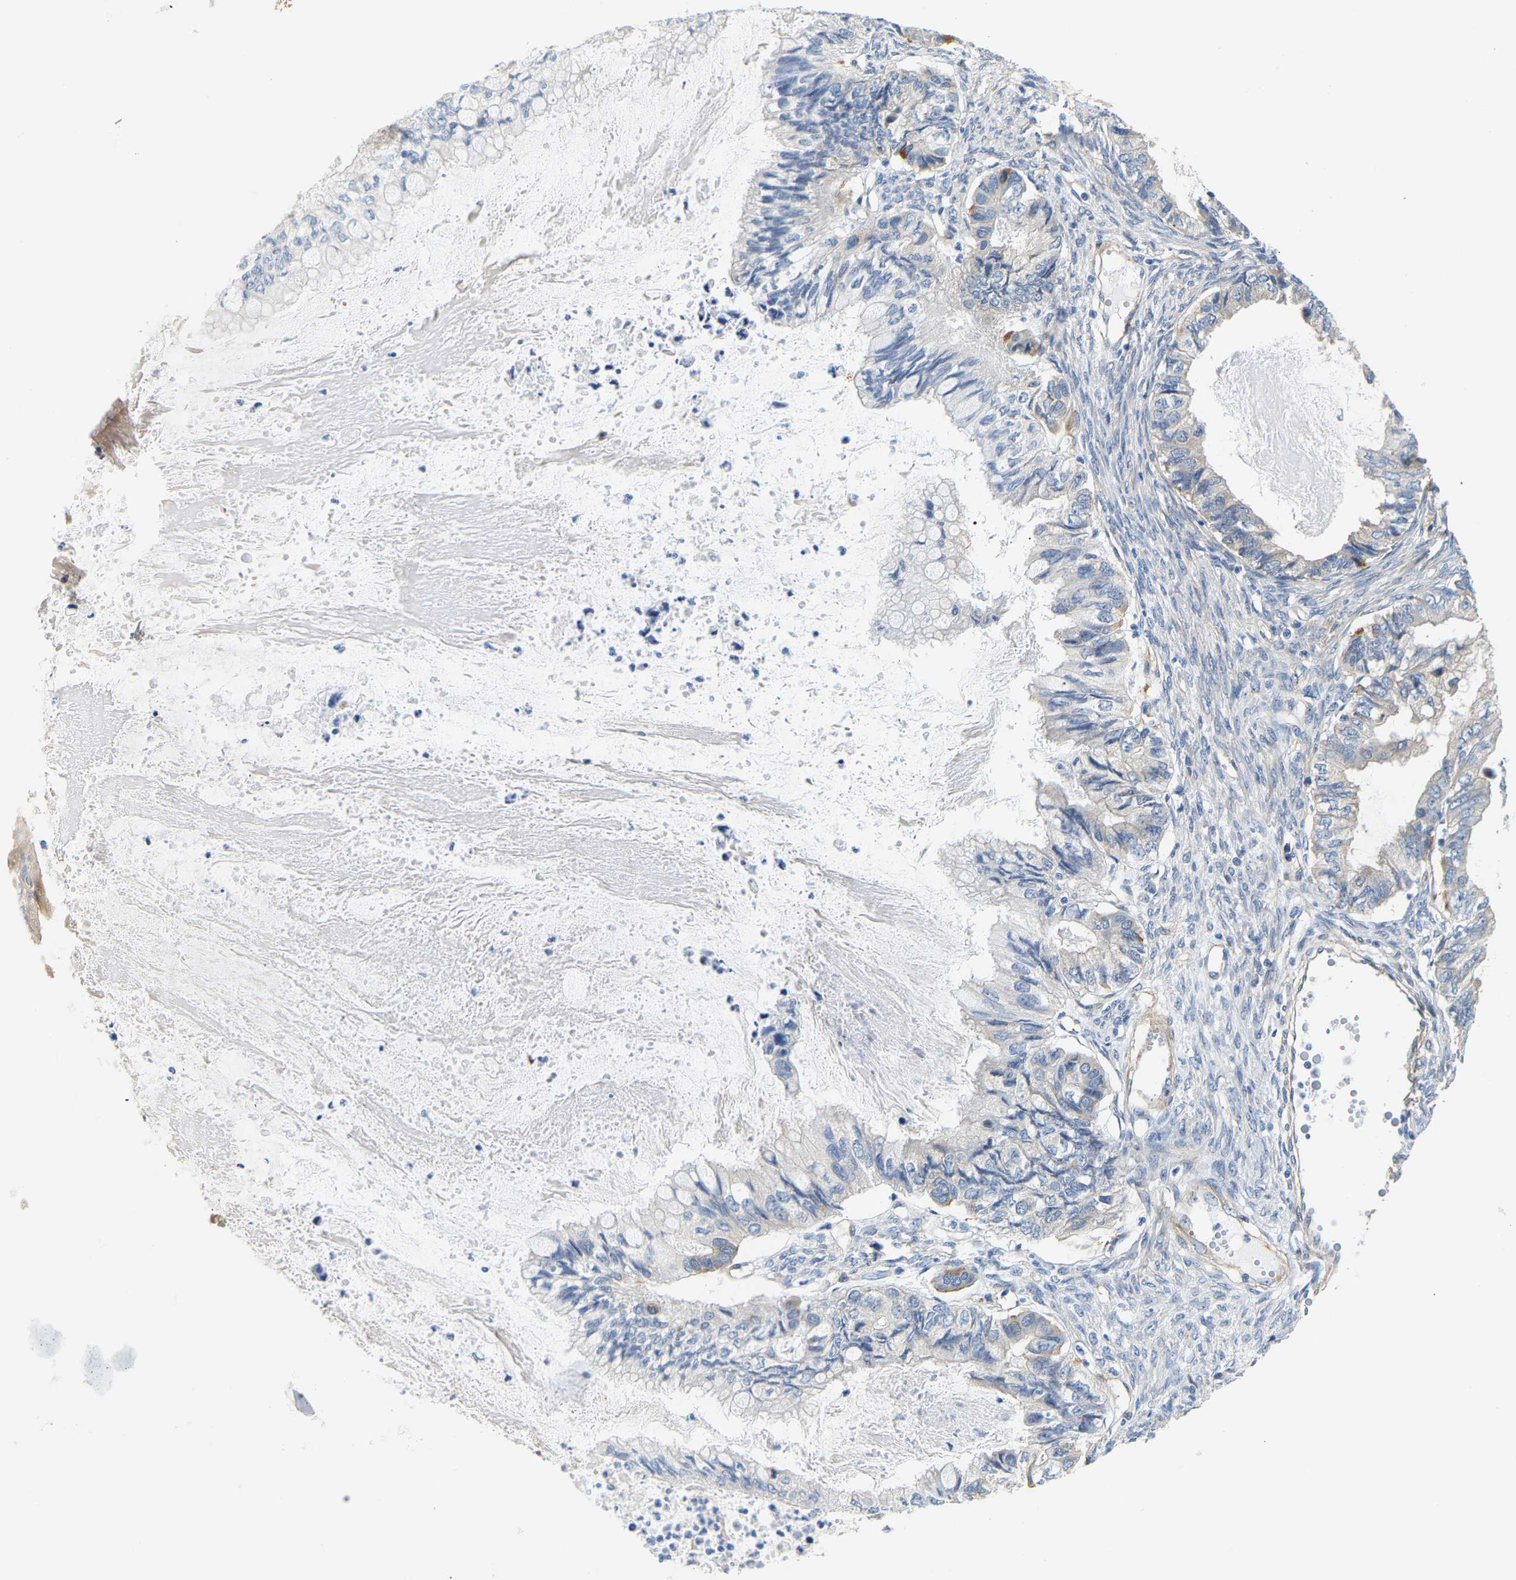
{"staining": {"intensity": "negative", "quantity": "none", "location": "none"}, "tissue": "ovarian cancer", "cell_type": "Tumor cells", "image_type": "cancer", "snomed": [{"axis": "morphology", "description": "Cystadenocarcinoma, mucinous, NOS"}, {"axis": "topography", "description": "Ovary"}], "caption": "A high-resolution histopathology image shows immunohistochemistry staining of ovarian cancer, which demonstrates no significant staining in tumor cells.", "gene": "PAWR", "patient": {"sex": "female", "age": 80}}